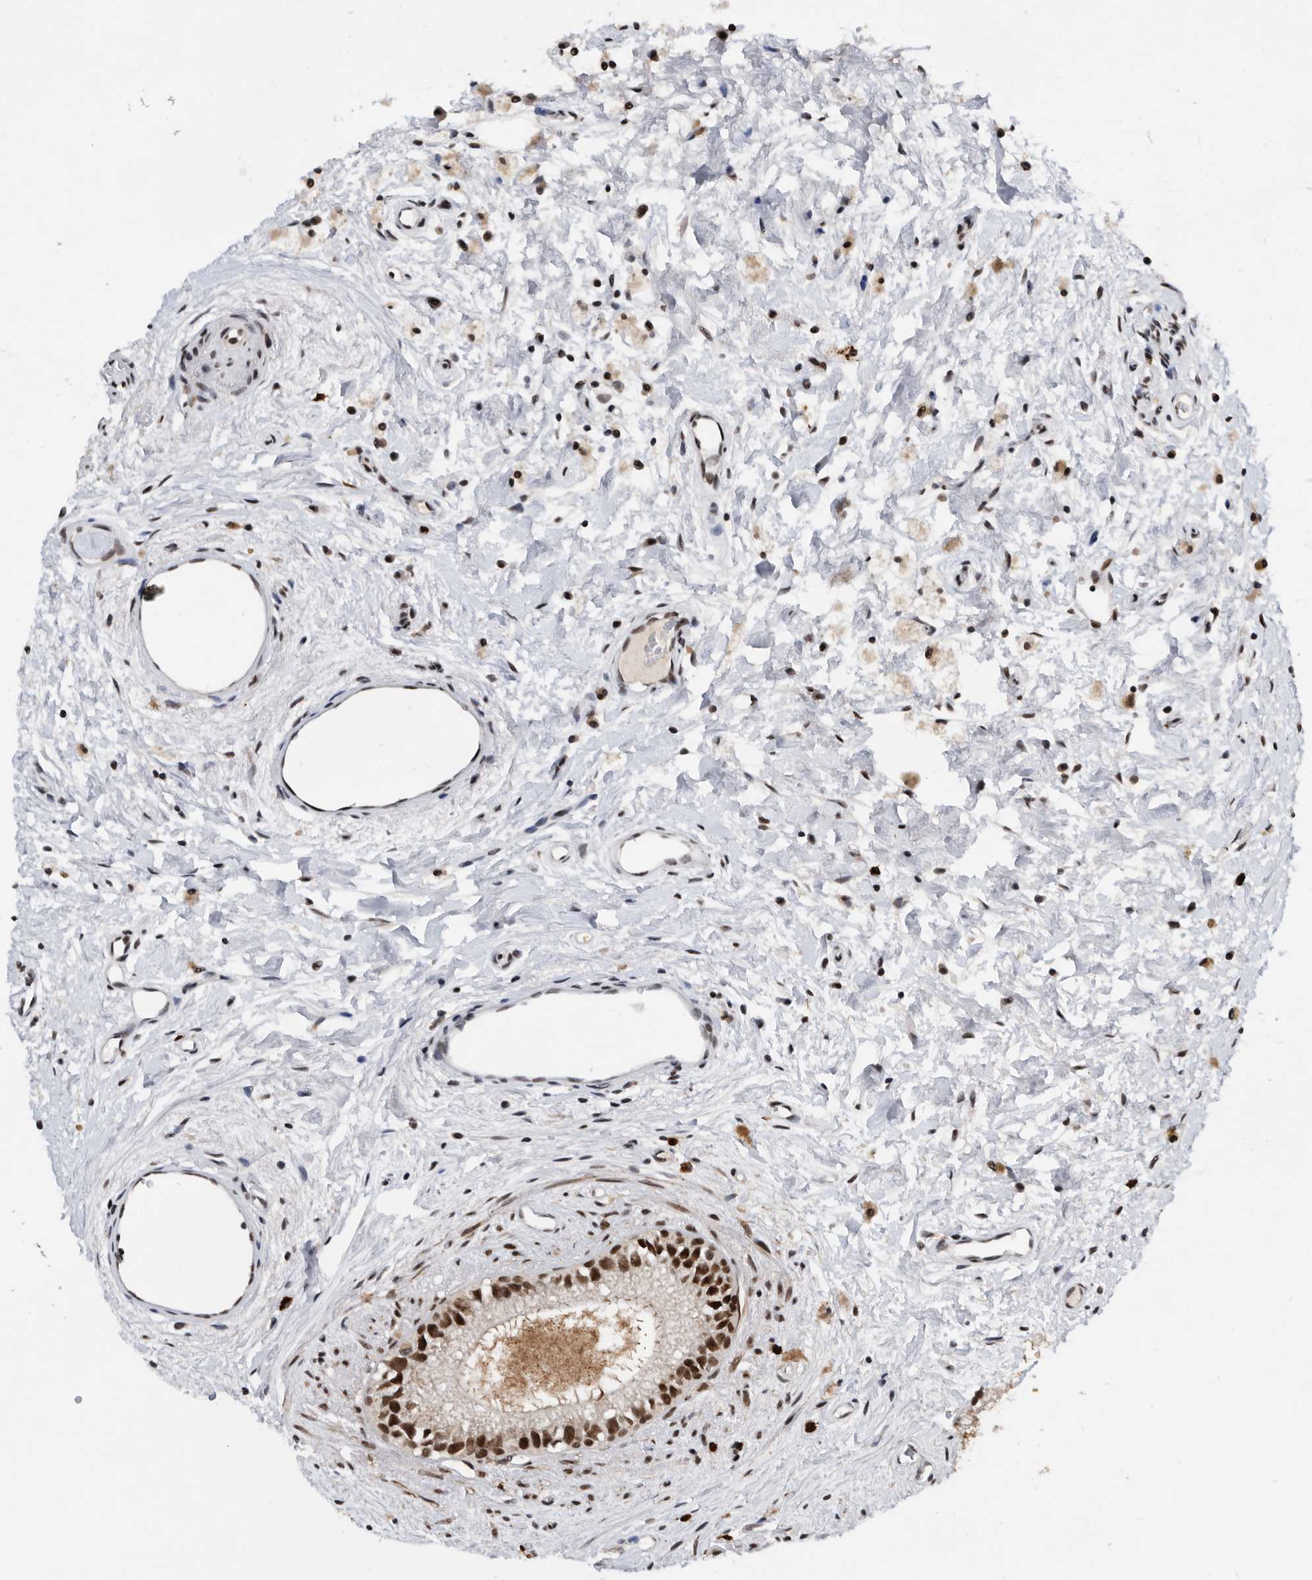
{"staining": {"intensity": "strong", "quantity": ">75%", "location": "nuclear"}, "tissue": "epididymis", "cell_type": "Glandular cells", "image_type": "normal", "snomed": [{"axis": "morphology", "description": "Normal tissue, NOS"}, {"axis": "topography", "description": "Epididymis"}], "caption": "Human epididymis stained with a protein marker displays strong staining in glandular cells.", "gene": "ZNF260", "patient": {"sex": "male", "age": 80}}